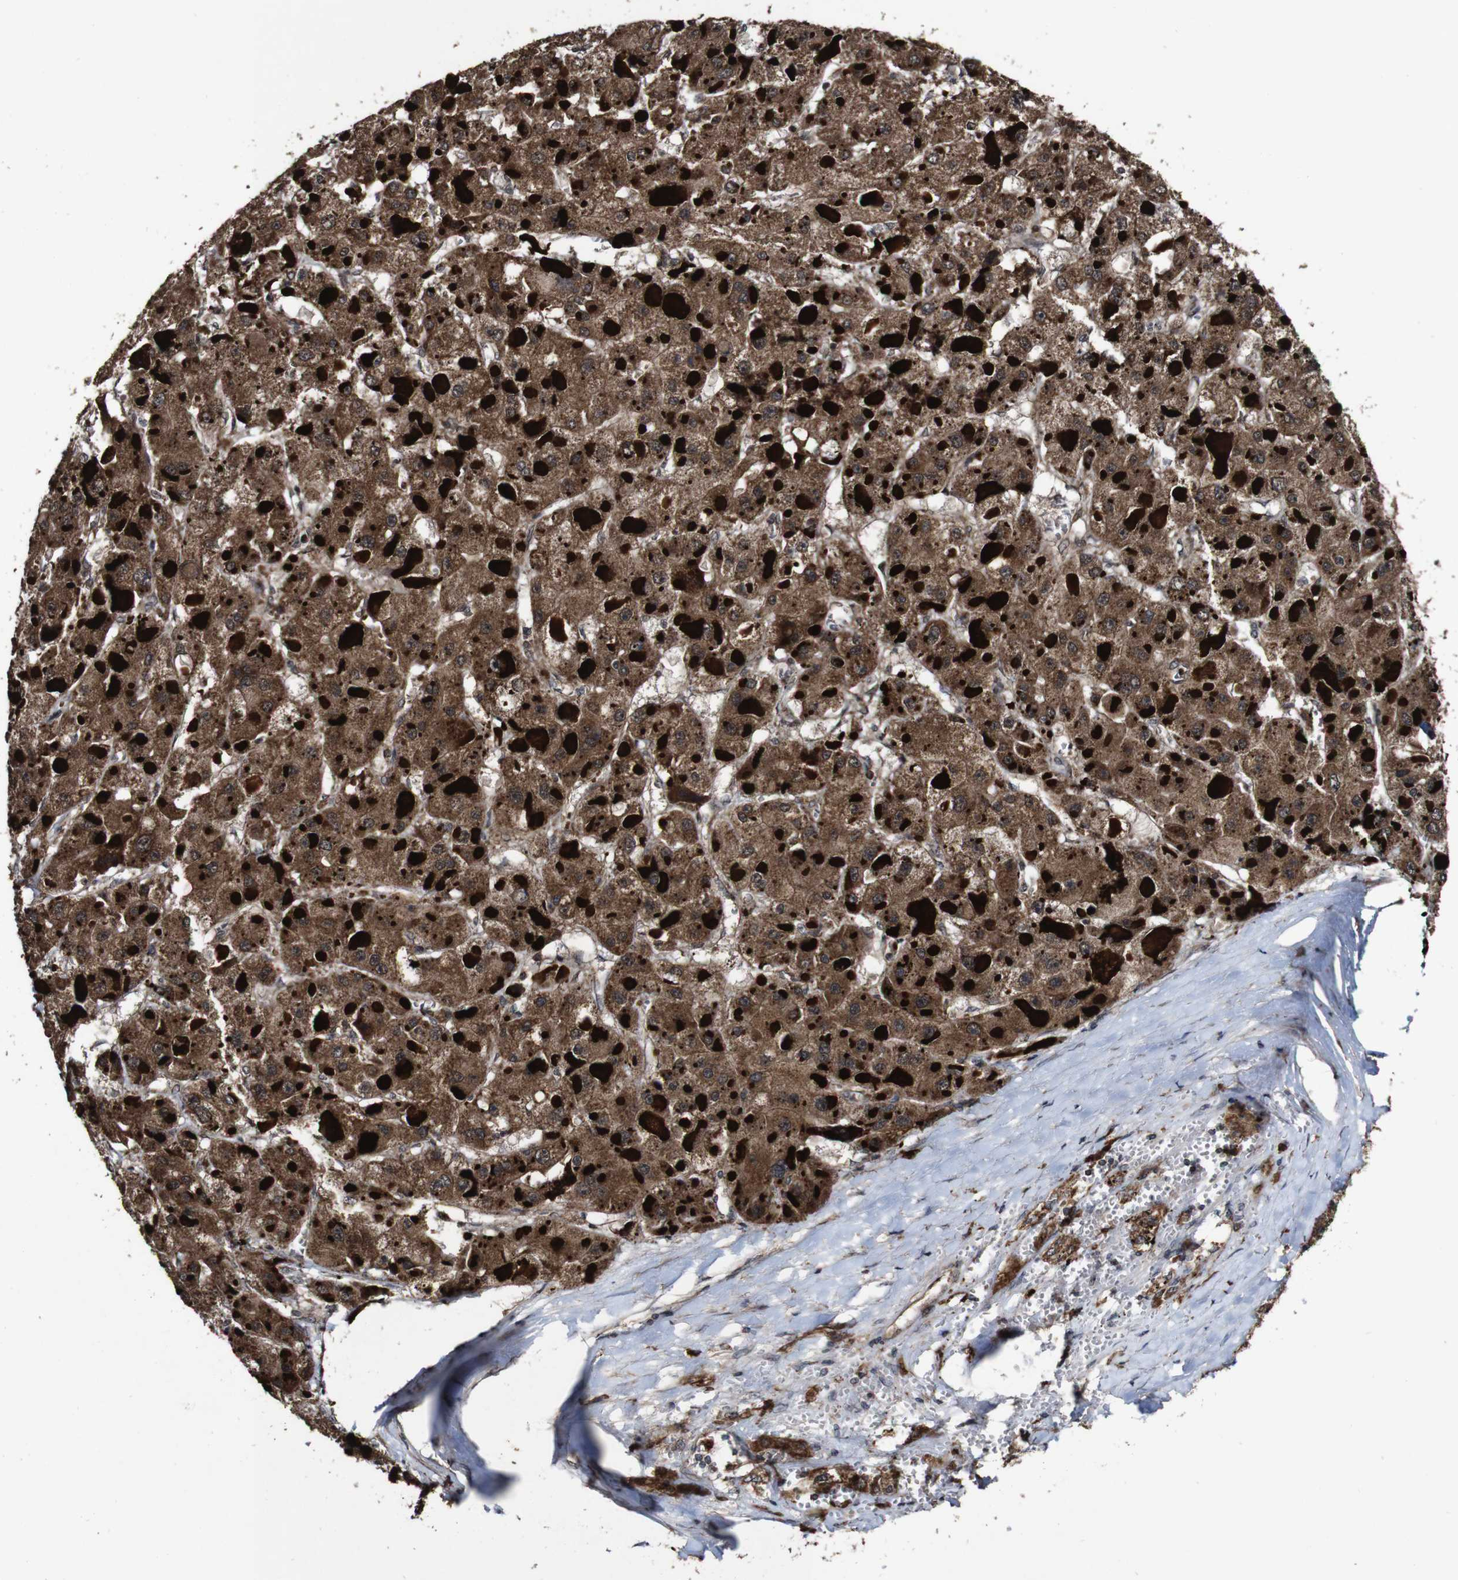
{"staining": {"intensity": "moderate", "quantity": ">75%", "location": "cytoplasmic/membranous"}, "tissue": "liver cancer", "cell_type": "Tumor cells", "image_type": "cancer", "snomed": [{"axis": "morphology", "description": "Carcinoma, Hepatocellular, NOS"}, {"axis": "topography", "description": "Liver"}], "caption": "Tumor cells demonstrate medium levels of moderate cytoplasmic/membranous expression in about >75% of cells in human liver hepatocellular carcinoma.", "gene": "BTN3A3", "patient": {"sex": "female", "age": 73}}